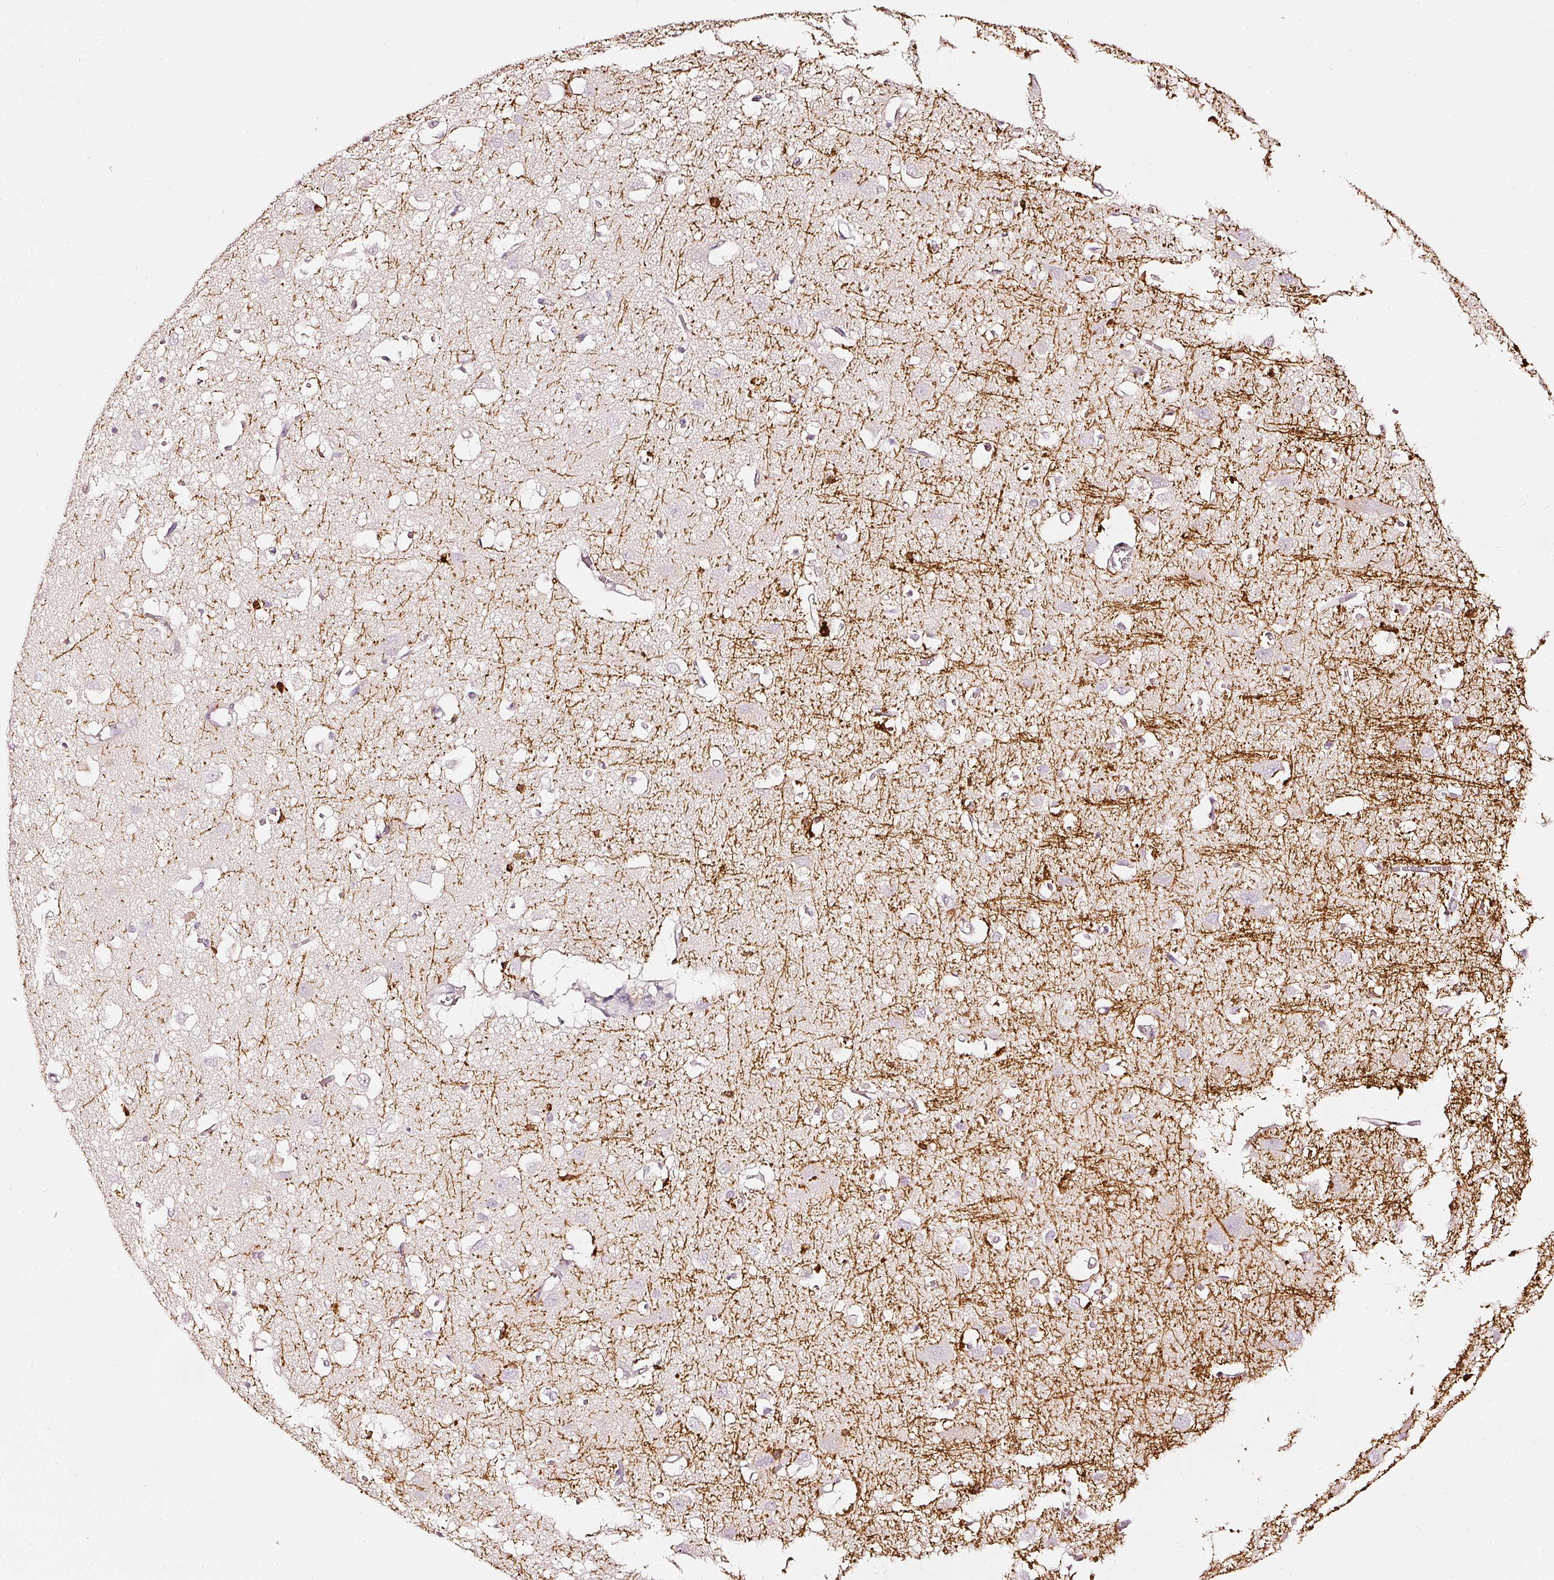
{"staining": {"intensity": "negative", "quantity": "none", "location": "none"}, "tissue": "cerebral cortex", "cell_type": "Endothelial cells", "image_type": "normal", "snomed": [{"axis": "morphology", "description": "Normal tissue, NOS"}, {"axis": "topography", "description": "Cerebral cortex"}], "caption": "Endothelial cells show no significant positivity in unremarkable cerebral cortex. (DAB immunohistochemistry visualized using brightfield microscopy, high magnification).", "gene": "CNP", "patient": {"sex": "male", "age": 70}}